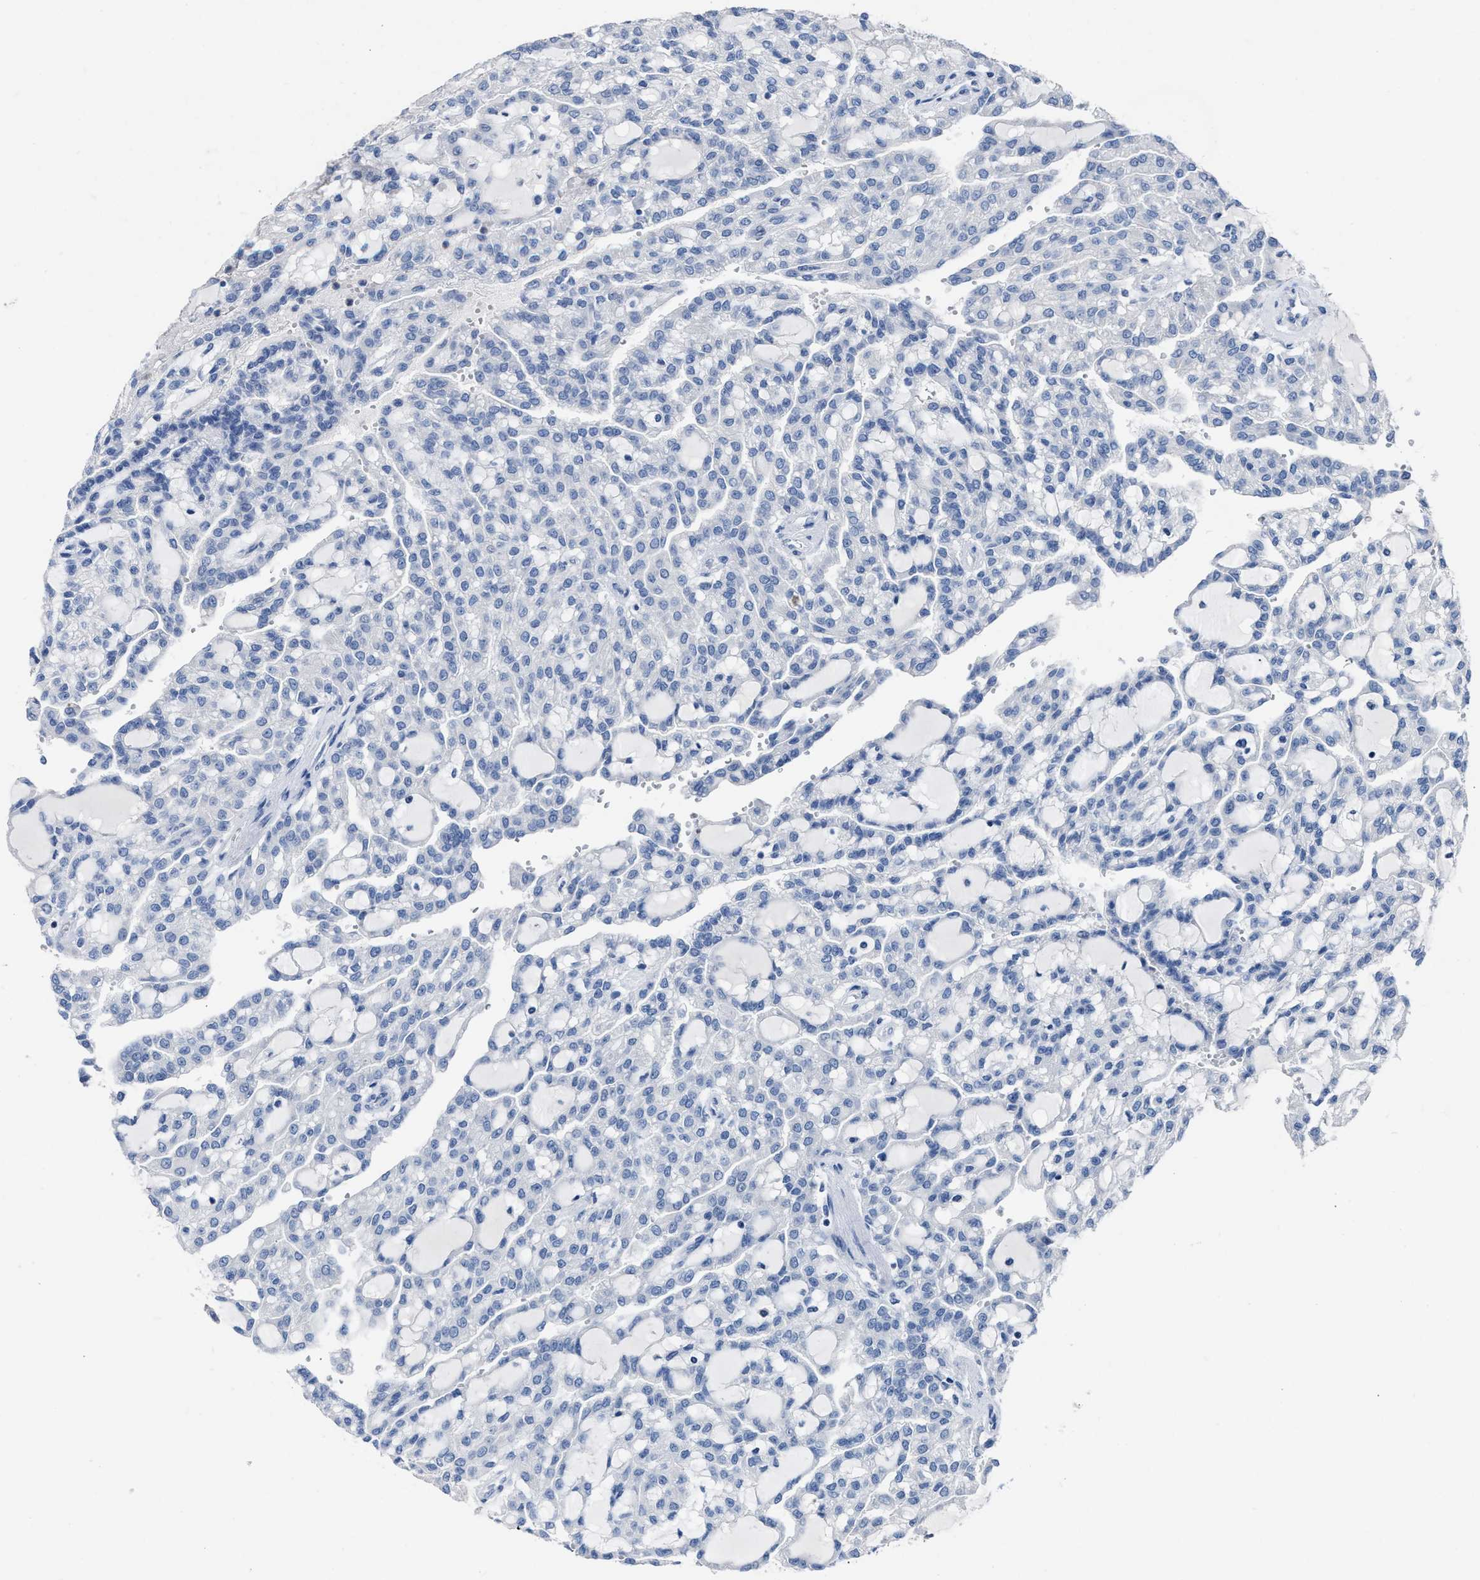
{"staining": {"intensity": "negative", "quantity": "none", "location": "none"}, "tissue": "renal cancer", "cell_type": "Tumor cells", "image_type": "cancer", "snomed": [{"axis": "morphology", "description": "Adenocarcinoma, NOS"}, {"axis": "topography", "description": "Kidney"}], "caption": "Human renal cancer (adenocarcinoma) stained for a protein using IHC displays no staining in tumor cells.", "gene": "CEACAM5", "patient": {"sex": "male", "age": 63}}